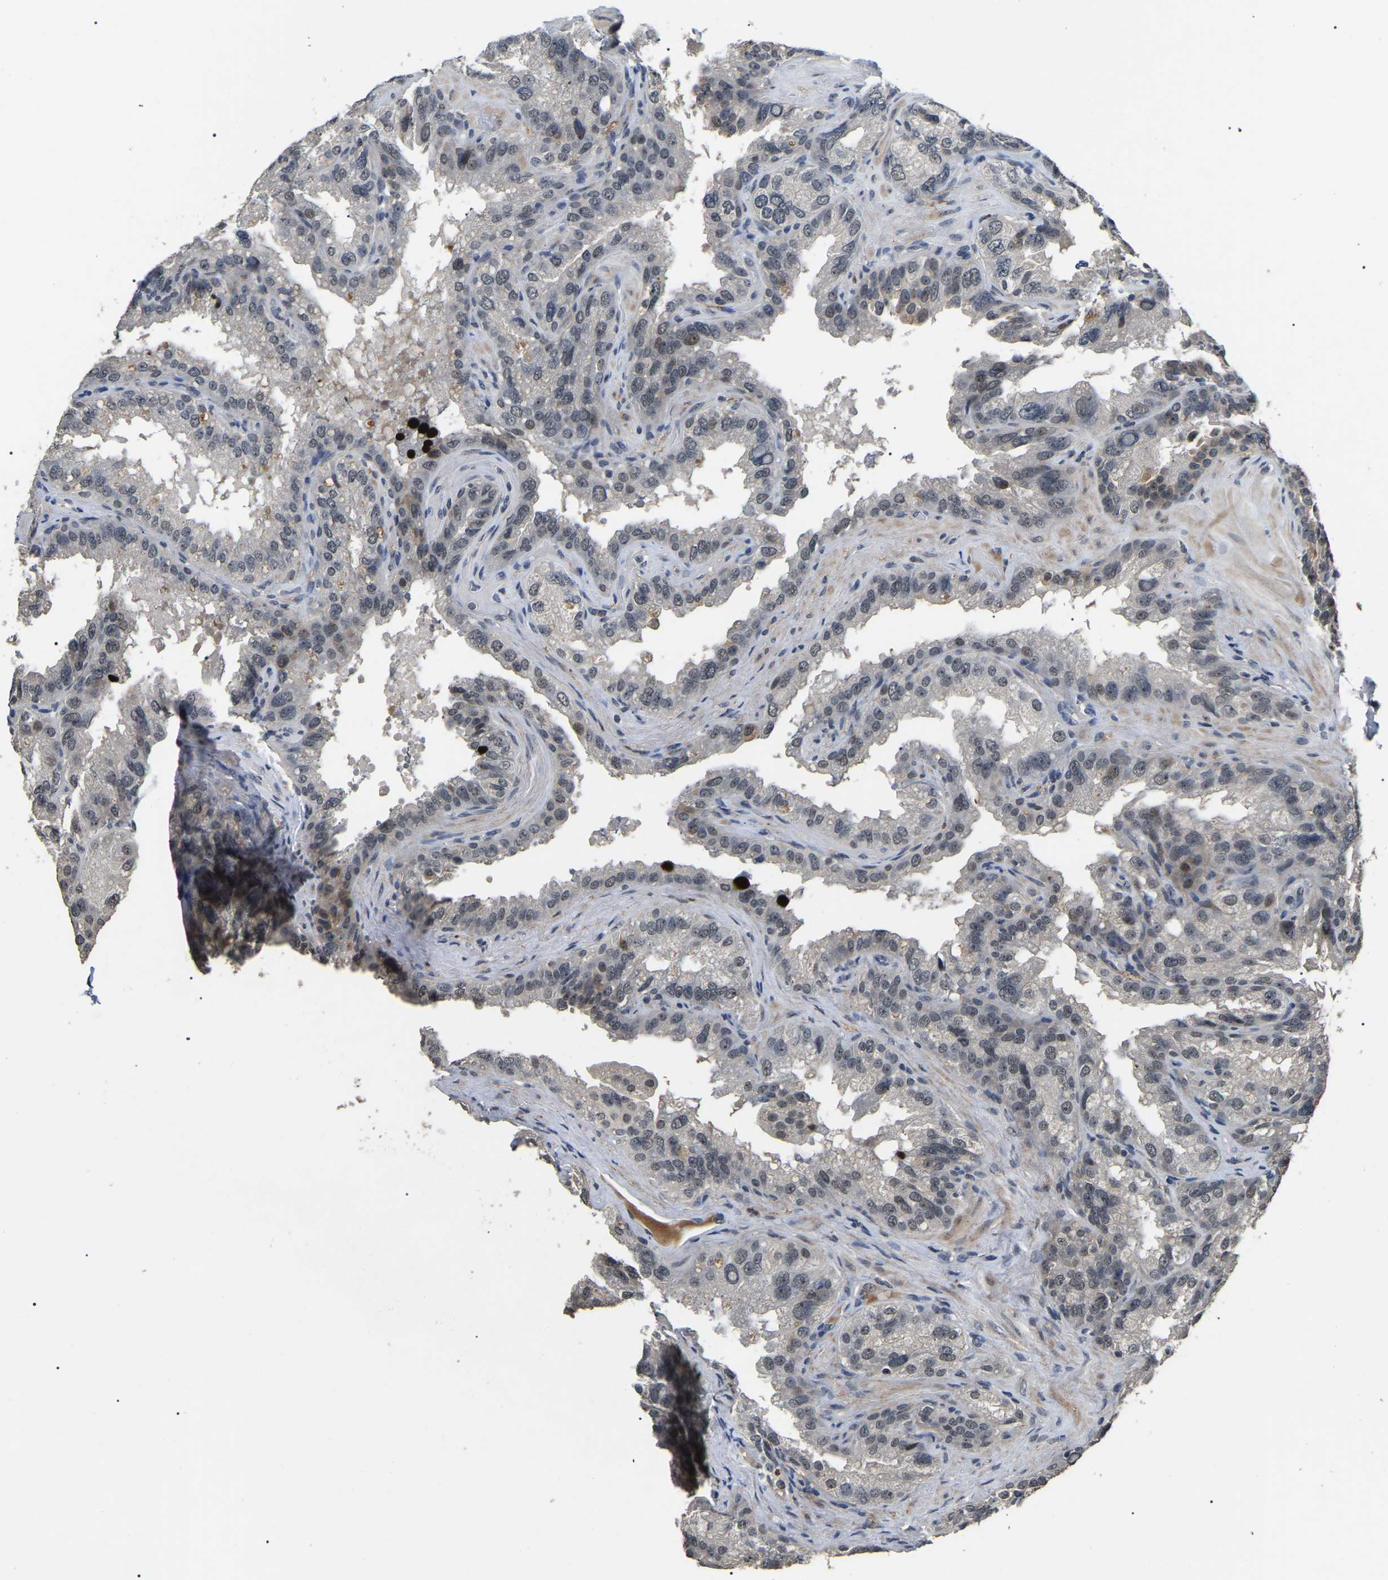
{"staining": {"intensity": "negative", "quantity": "none", "location": "none"}, "tissue": "seminal vesicle", "cell_type": "Glandular cells", "image_type": "normal", "snomed": [{"axis": "morphology", "description": "Normal tissue, NOS"}, {"axis": "topography", "description": "Seminal veicle"}], "caption": "Seminal vesicle stained for a protein using immunohistochemistry (IHC) exhibits no positivity glandular cells.", "gene": "PPM1E", "patient": {"sex": "male", "age": 68}}